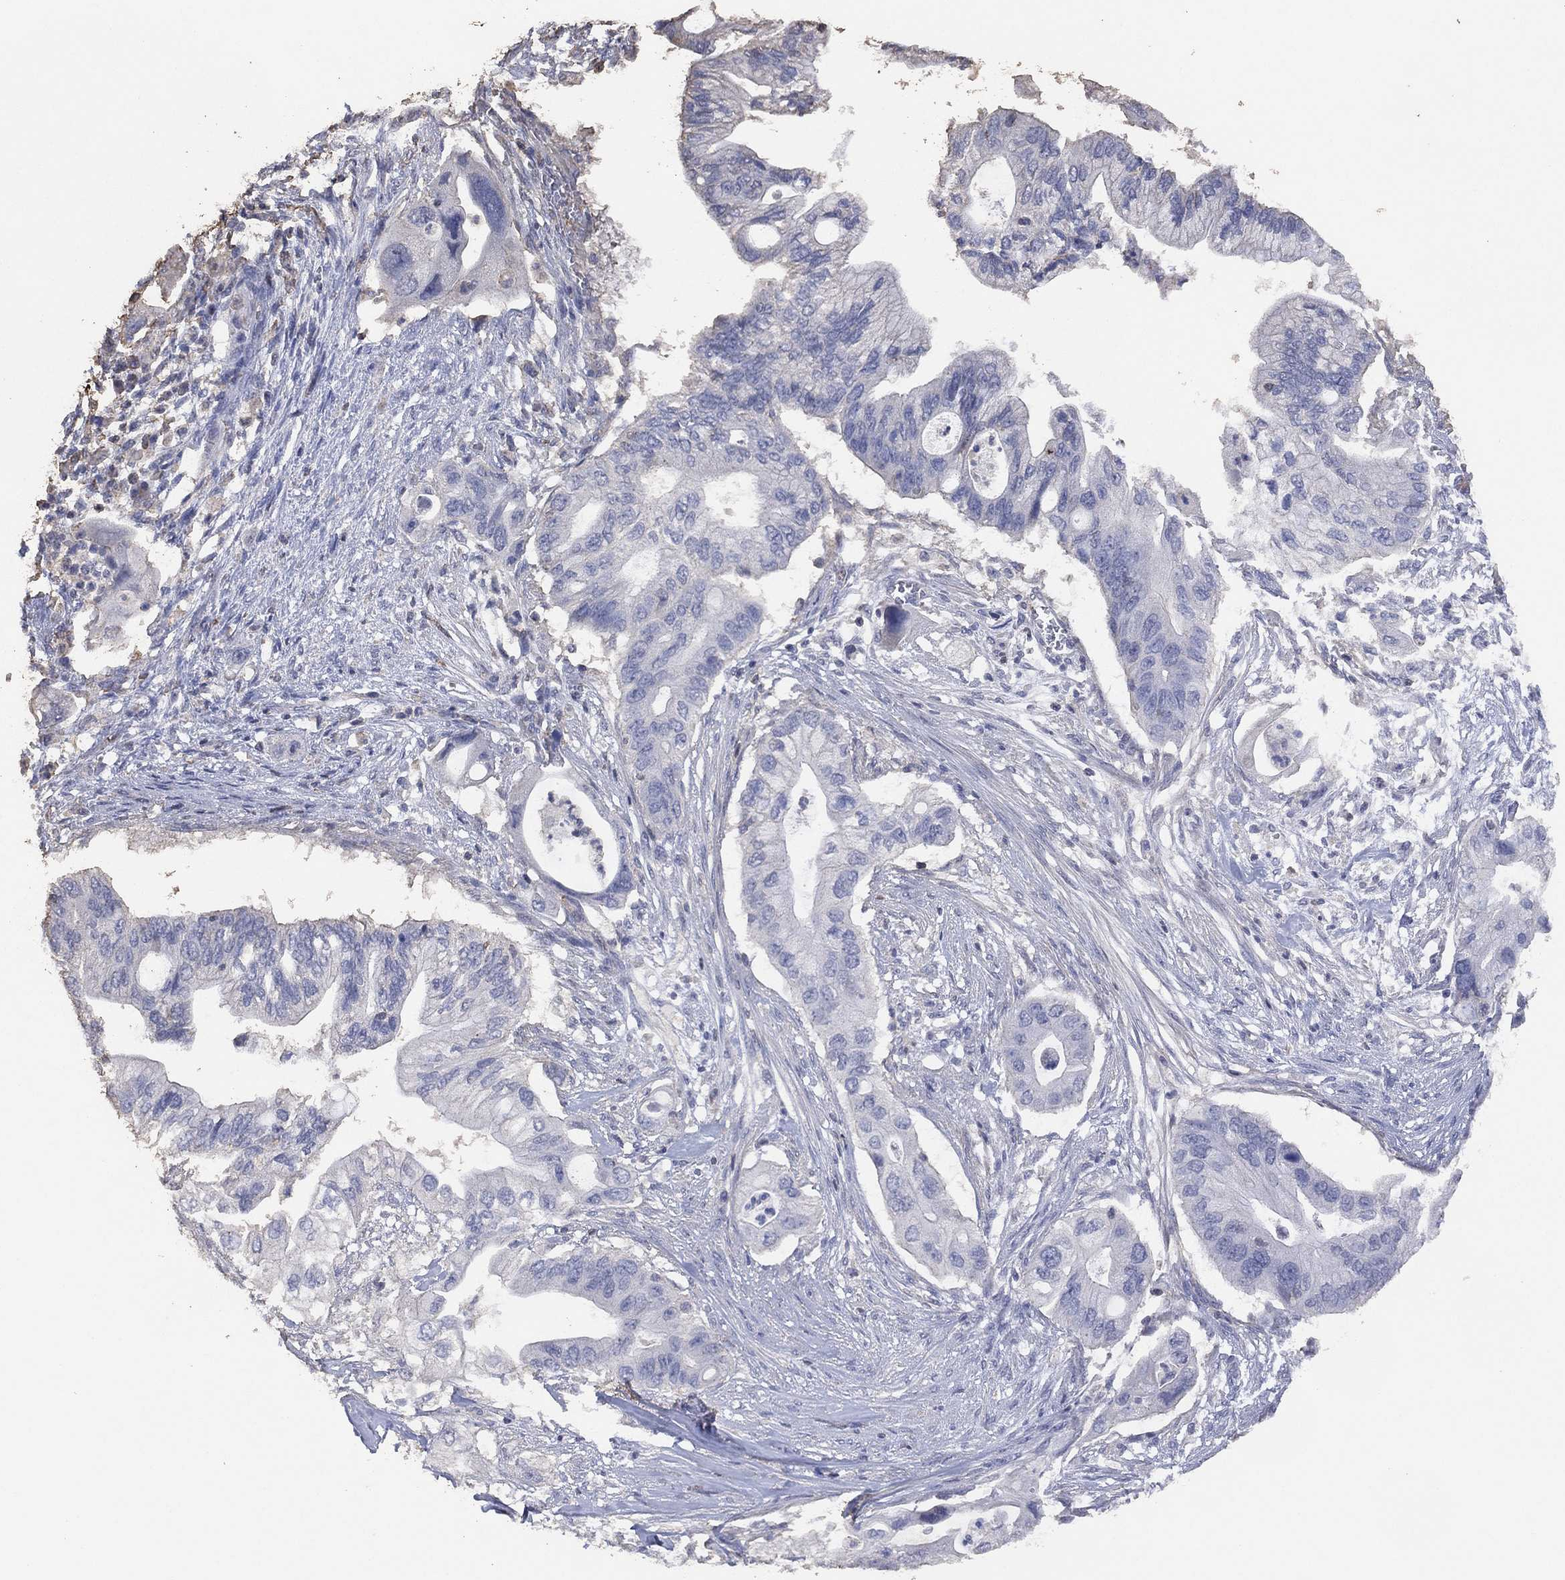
{"staining": {"intensity": "negative", "quantity": "none", "location": "none"}, "tissue": "pancreatic cancer", "cell_type": "Tumor cells", "image_type": "cancer", "snomed": [{"axis": "morphology", "description": "Adenocarcinoma, NOS"}, {"axis": "topography", "description": "Pancreas"}], "caption": "A histopathology image of pancreatic adenocarcinoma stained for a protein exhibits no brown staining in tumor cells.", "gene": "ADPRHL1", "patient": {"sex": "female", "age": 72}}